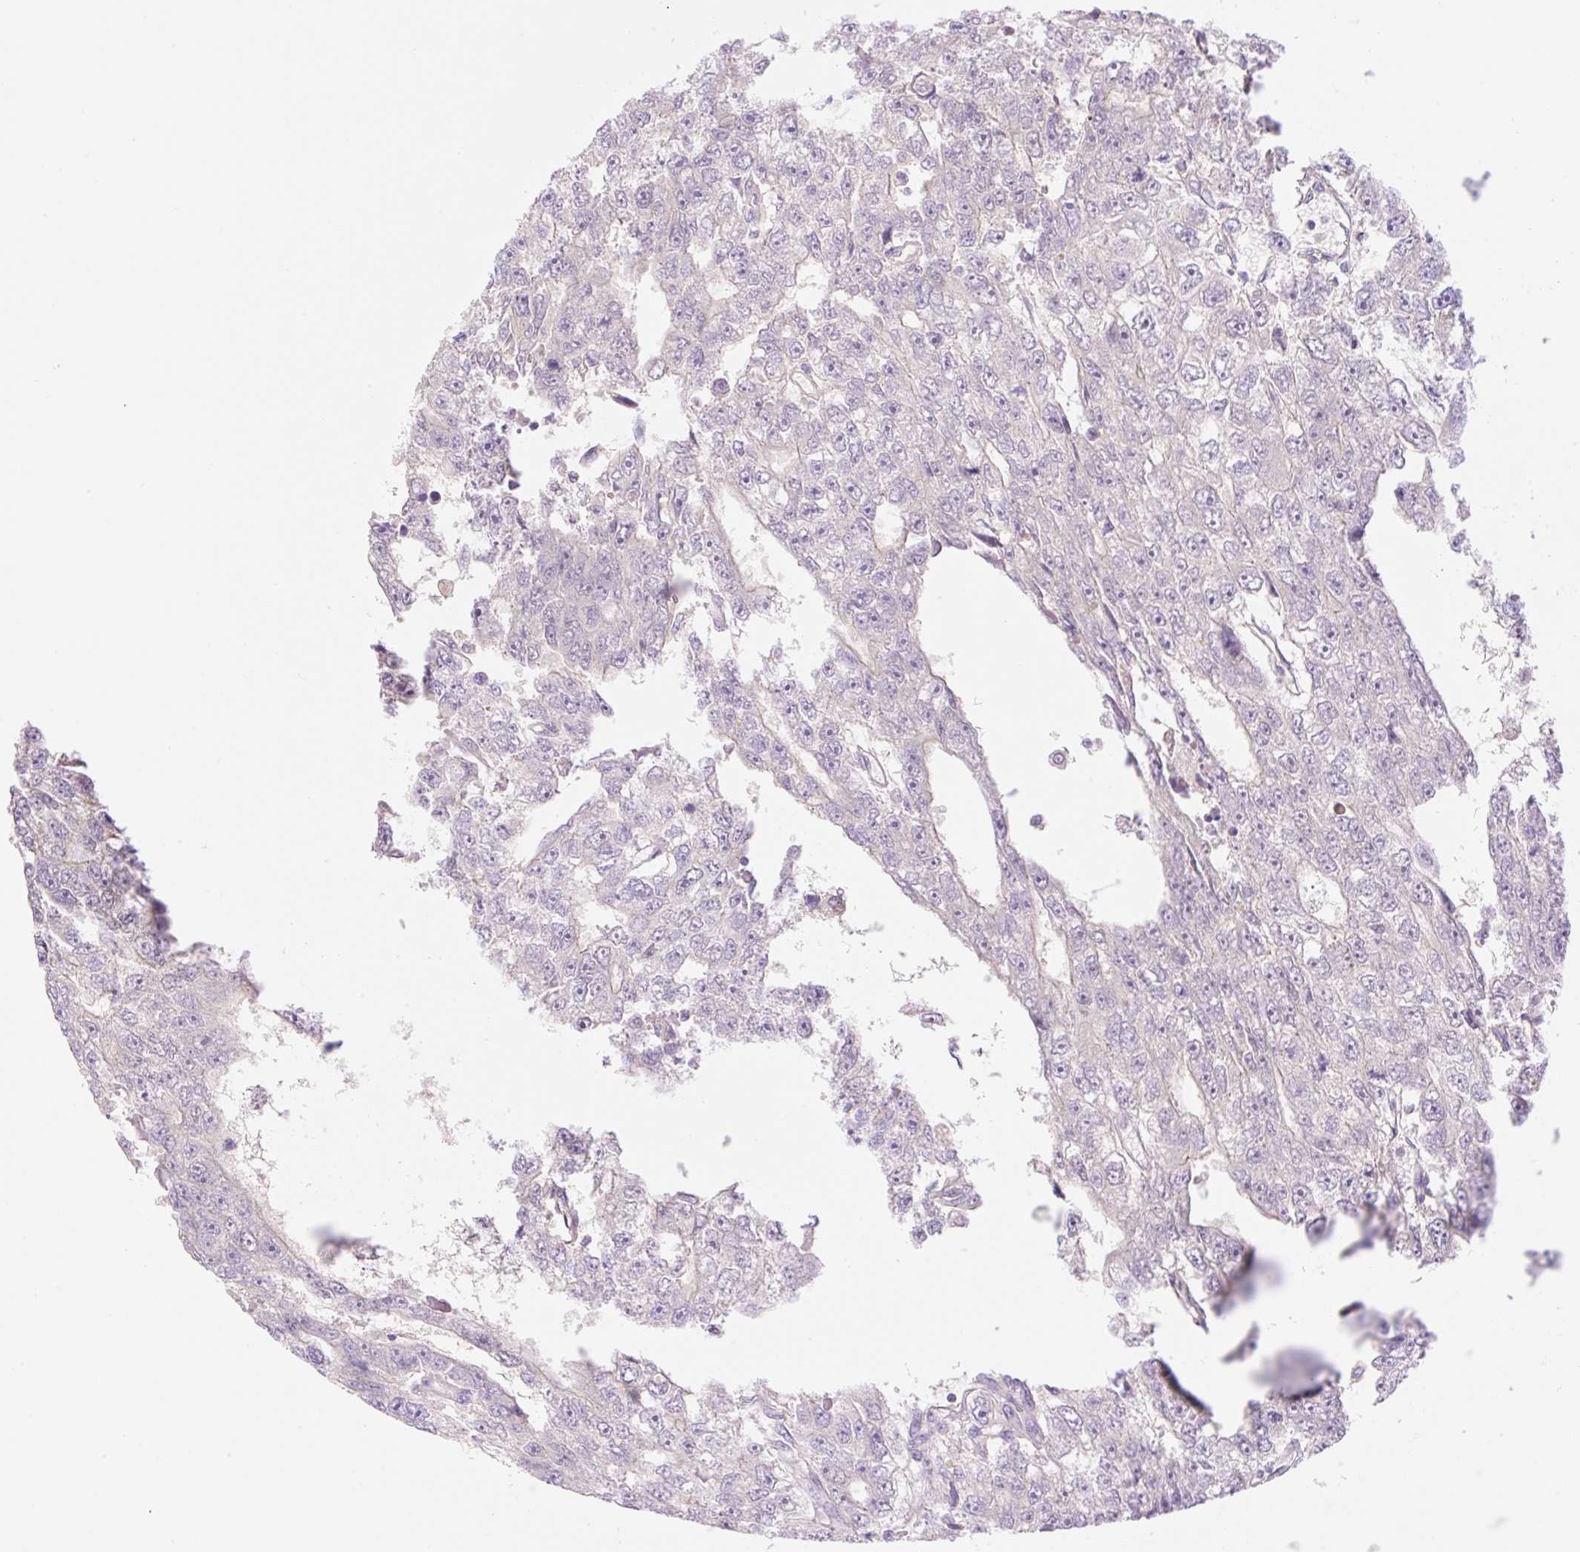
{"staining": {"intensity": "negative", "quantity": "none", "location": "none"}, "tissue": "testis cancer", "cell_type": "Tumor cells", "image_type": "cancer", "snomed": [{"axis": "morphology", "description": "Carcinoma, Embryonal, NOS"}, {"axis": "topography", "description": "Testis"}], "caption": "Immunohistochemistry of embryonal carcinoma (testis) demonstrates no expression in tumor cells.", "gene": "DENND5A", "patient": {"sex": "male", "age": 20}}